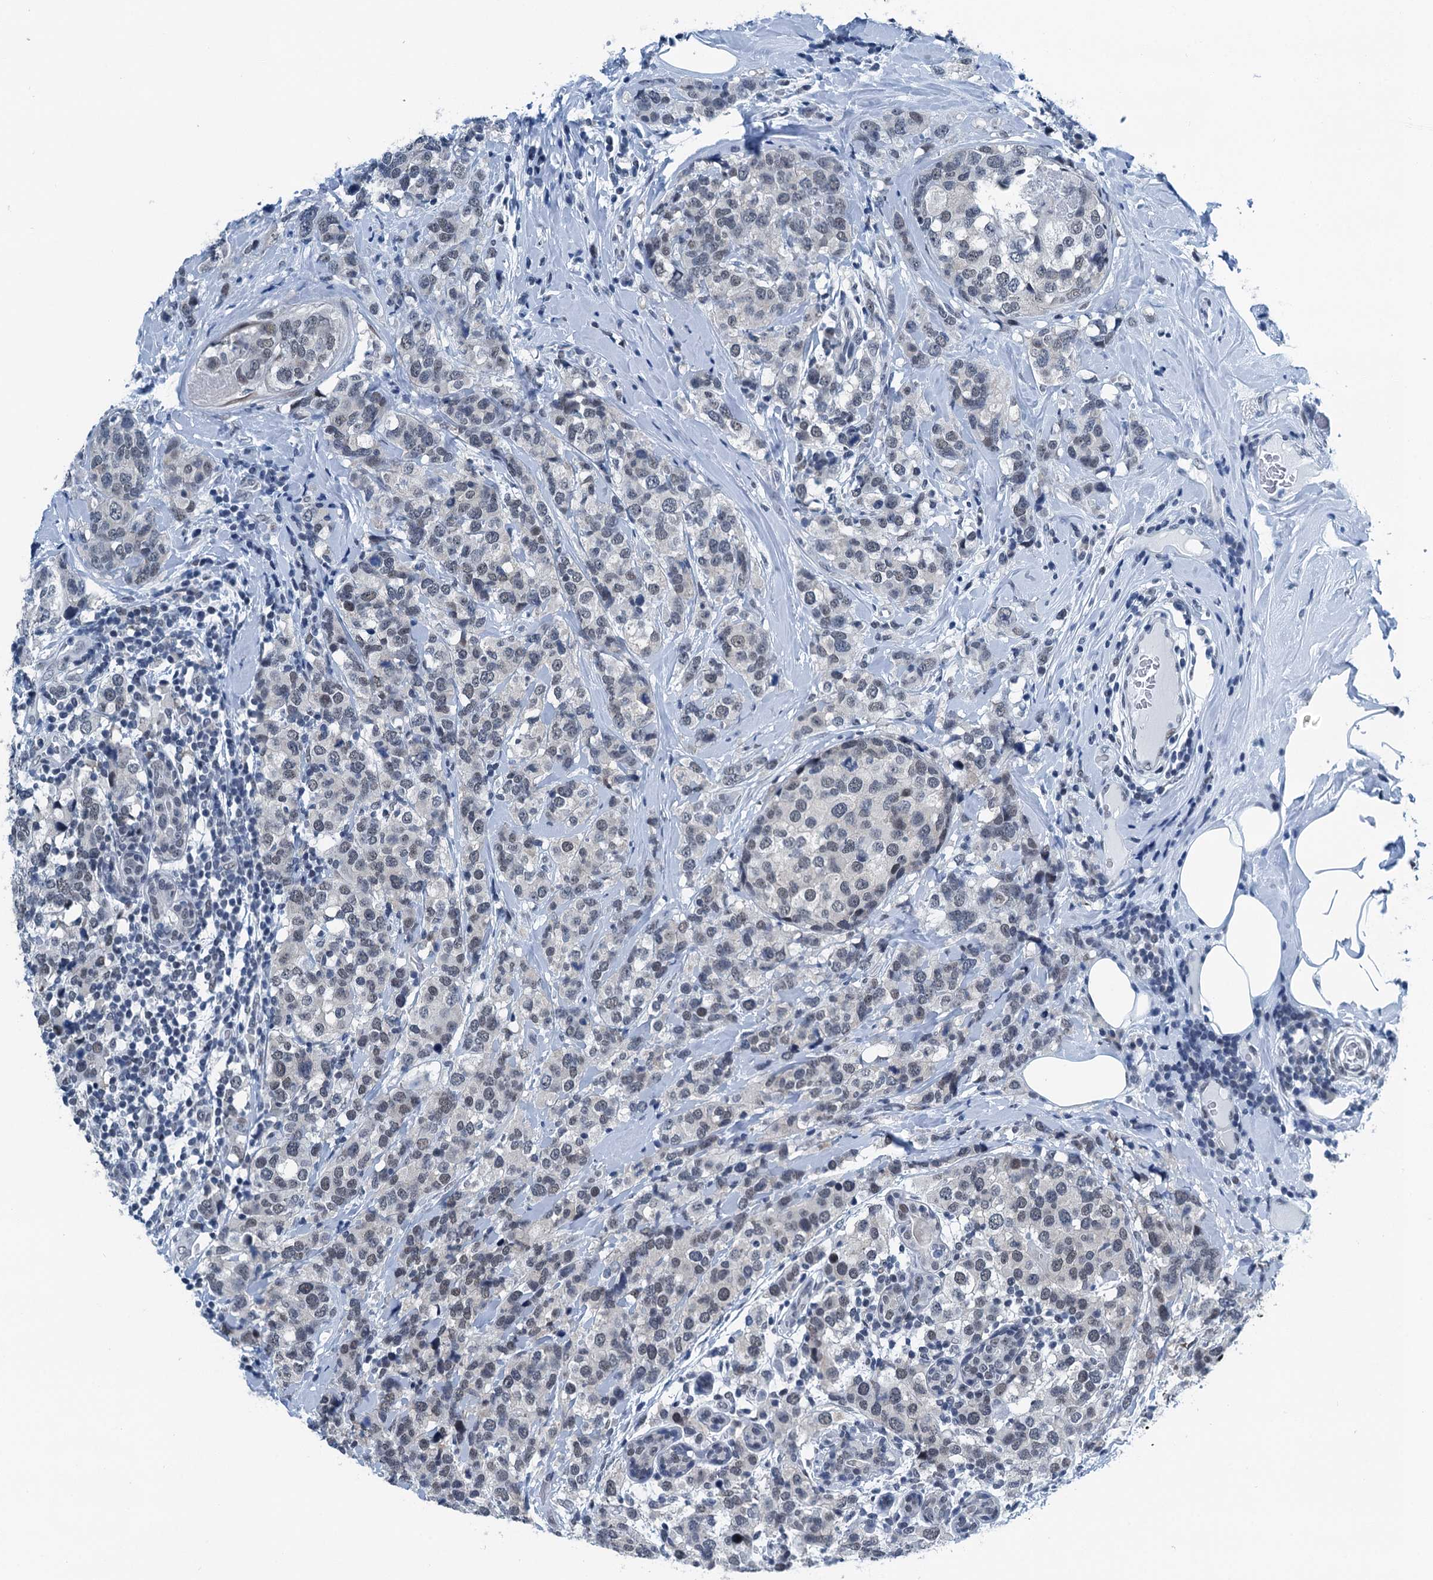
{"staining": {"intensity": "negative", "quantity": "none", "location": "none"}, "tissue": "breast cancer", "cell_type": "Tumor cells", "image_type": "cancer", "snomed": [{"axis": "morphology", "description": "Lobular carcinoma"}, {"axis": "topography", "description": "Breast"}], "caption": "This micrograph is of breast cancer stained with immunohistochemistry (IHC) to label a protein in brown with the nuclei are counter-stained blue. There is no staining in tumor cells.", "gene": "TRPT1", "patient": {"sex": "female", "age": 59}}